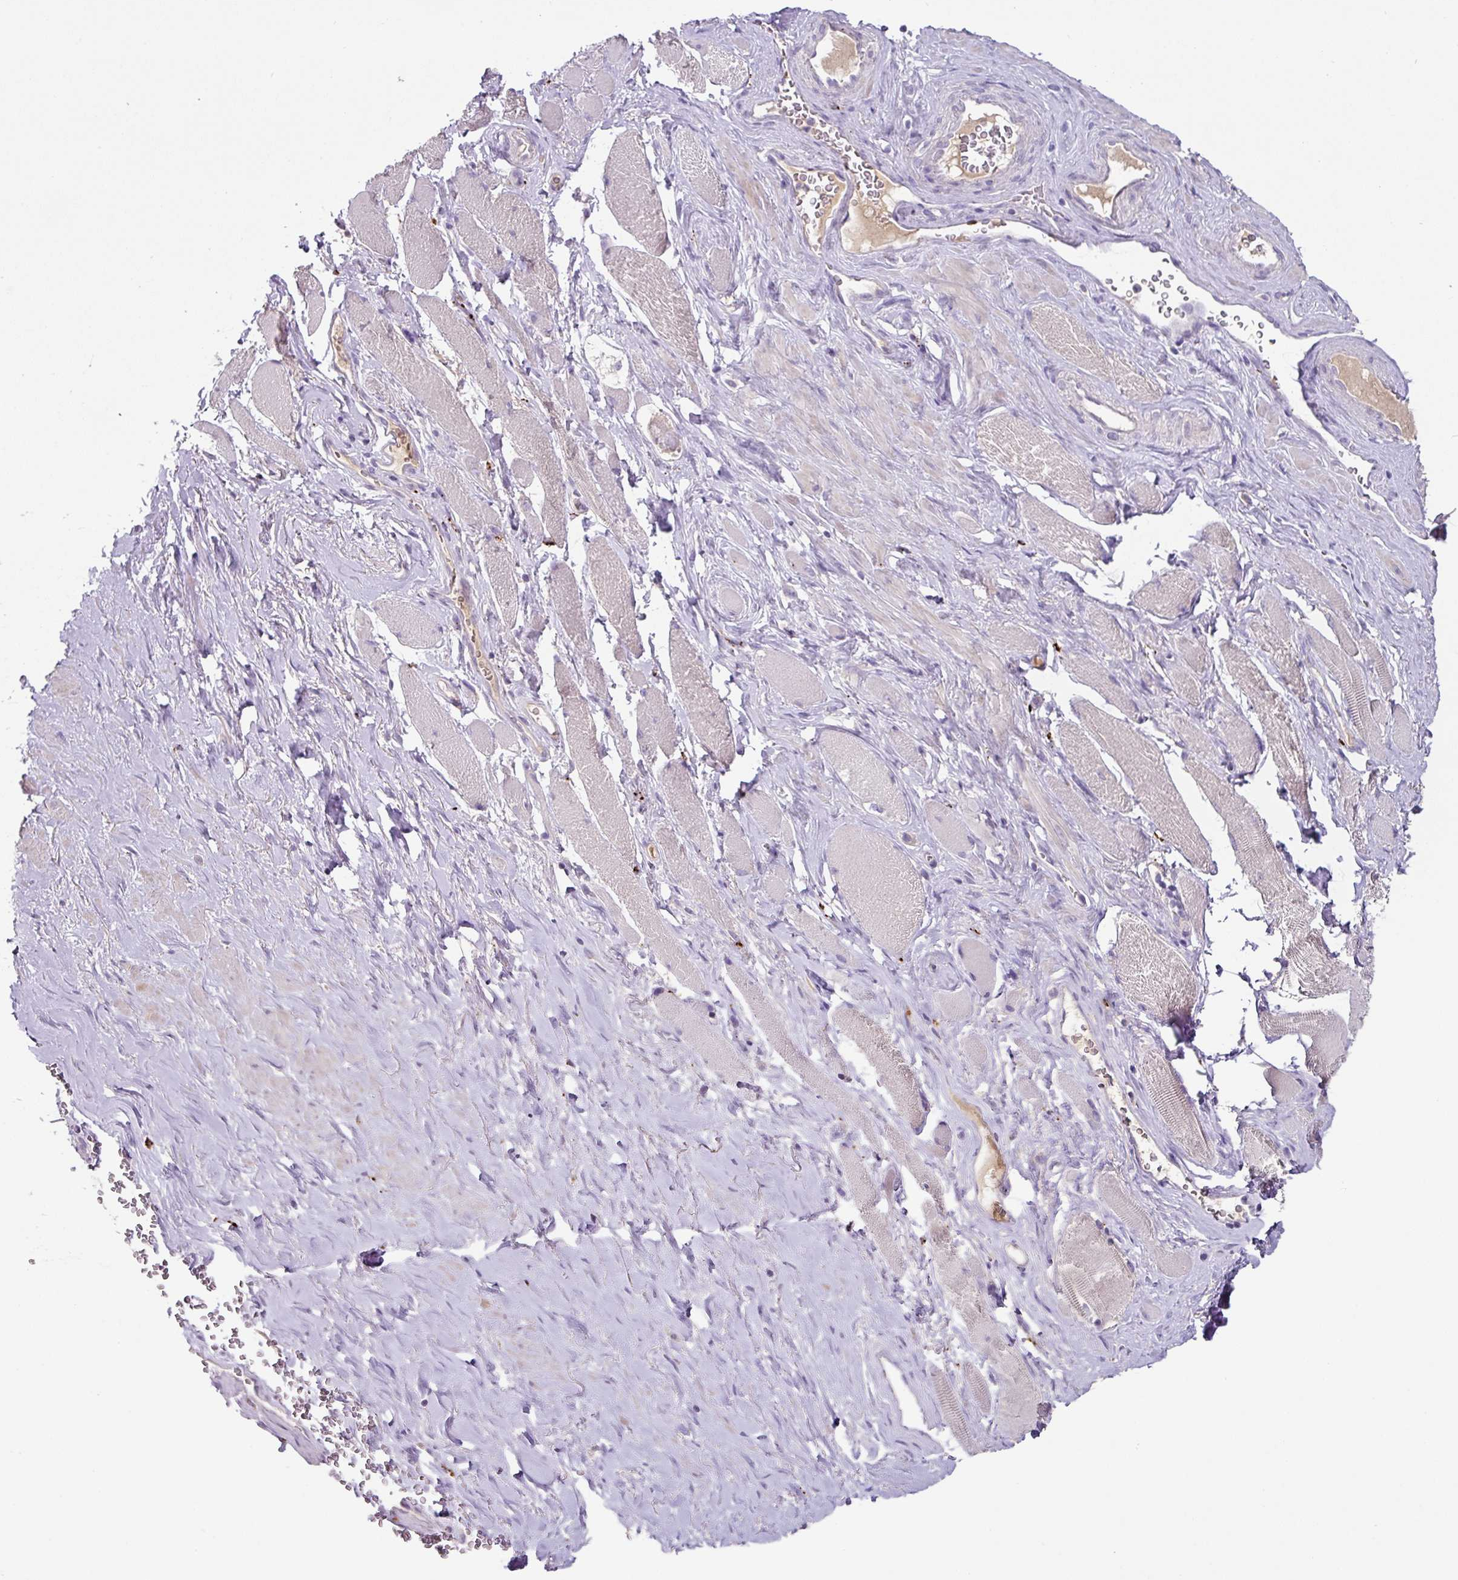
{"staining": {"intensity": "negative", "quantity": "none", "location": "none"}, "tissue": "soft tissue", "cell_type": "Fibroblasts", "image_type": "normal", "snomed": [{"axis": "morphology", "description": "Normal tissue, NOS"}, {"axis": "topography", "description": "Prostate"}, {"axis": "topography", "description": "Peripheral nerve tissue"}], "caption": "Immunohistochemistry (IHC) image of unremarkable soft tissue stained for a protein (brown), which reveals no staining in fibroblasts. (DAB (3,3'-diaminobenzidine) immunohistochemistry (IHC) visualized using brightfield microscopy, high magnification).", "gene": "PLEKHH3", "patient": {"sex": "male", "age": 61}}